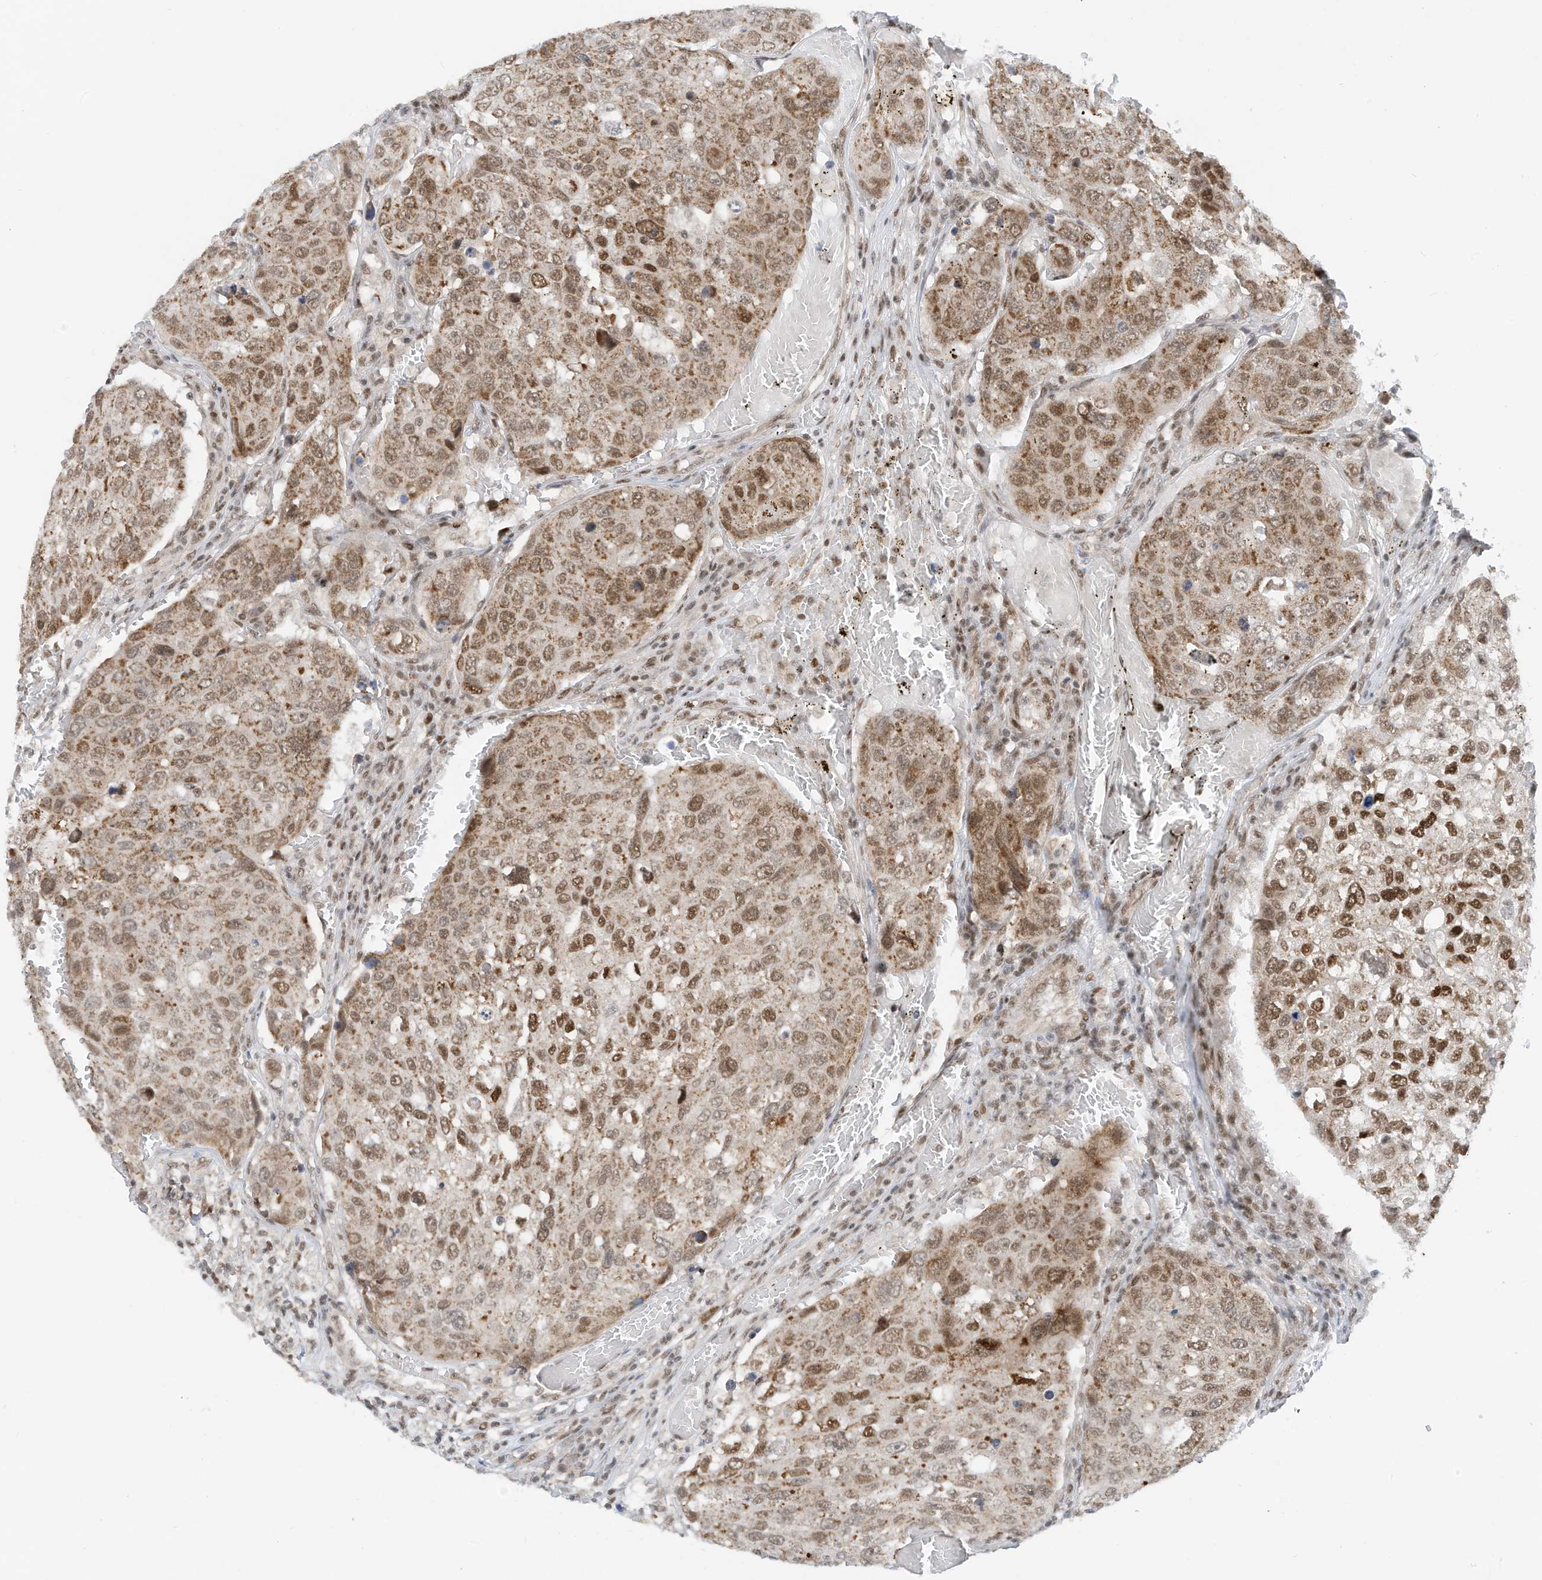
{"staining": {"intensity": "moderate", "quantity": ">75%", "location": "nuclear"}, "tissue": "urothelial cancer", "cell_type": "Tumor cells", "image_type": "cancer", "snomed": [{"axis": "morphology", "description": "Urothelial carcinoma, High grade"}, {"axis": "topography", "description": "Lymph node"}, {"axis": "topography", "description": "Urinary bladder"}], "caption": "Immunohistochemical staining of high-grade urothelial carcinoma shows moderate nuclear protein staining in about >75% of tumor cells.", "gene": "AURKAIP1", "patient": {"sex": "male", "age": 51}}